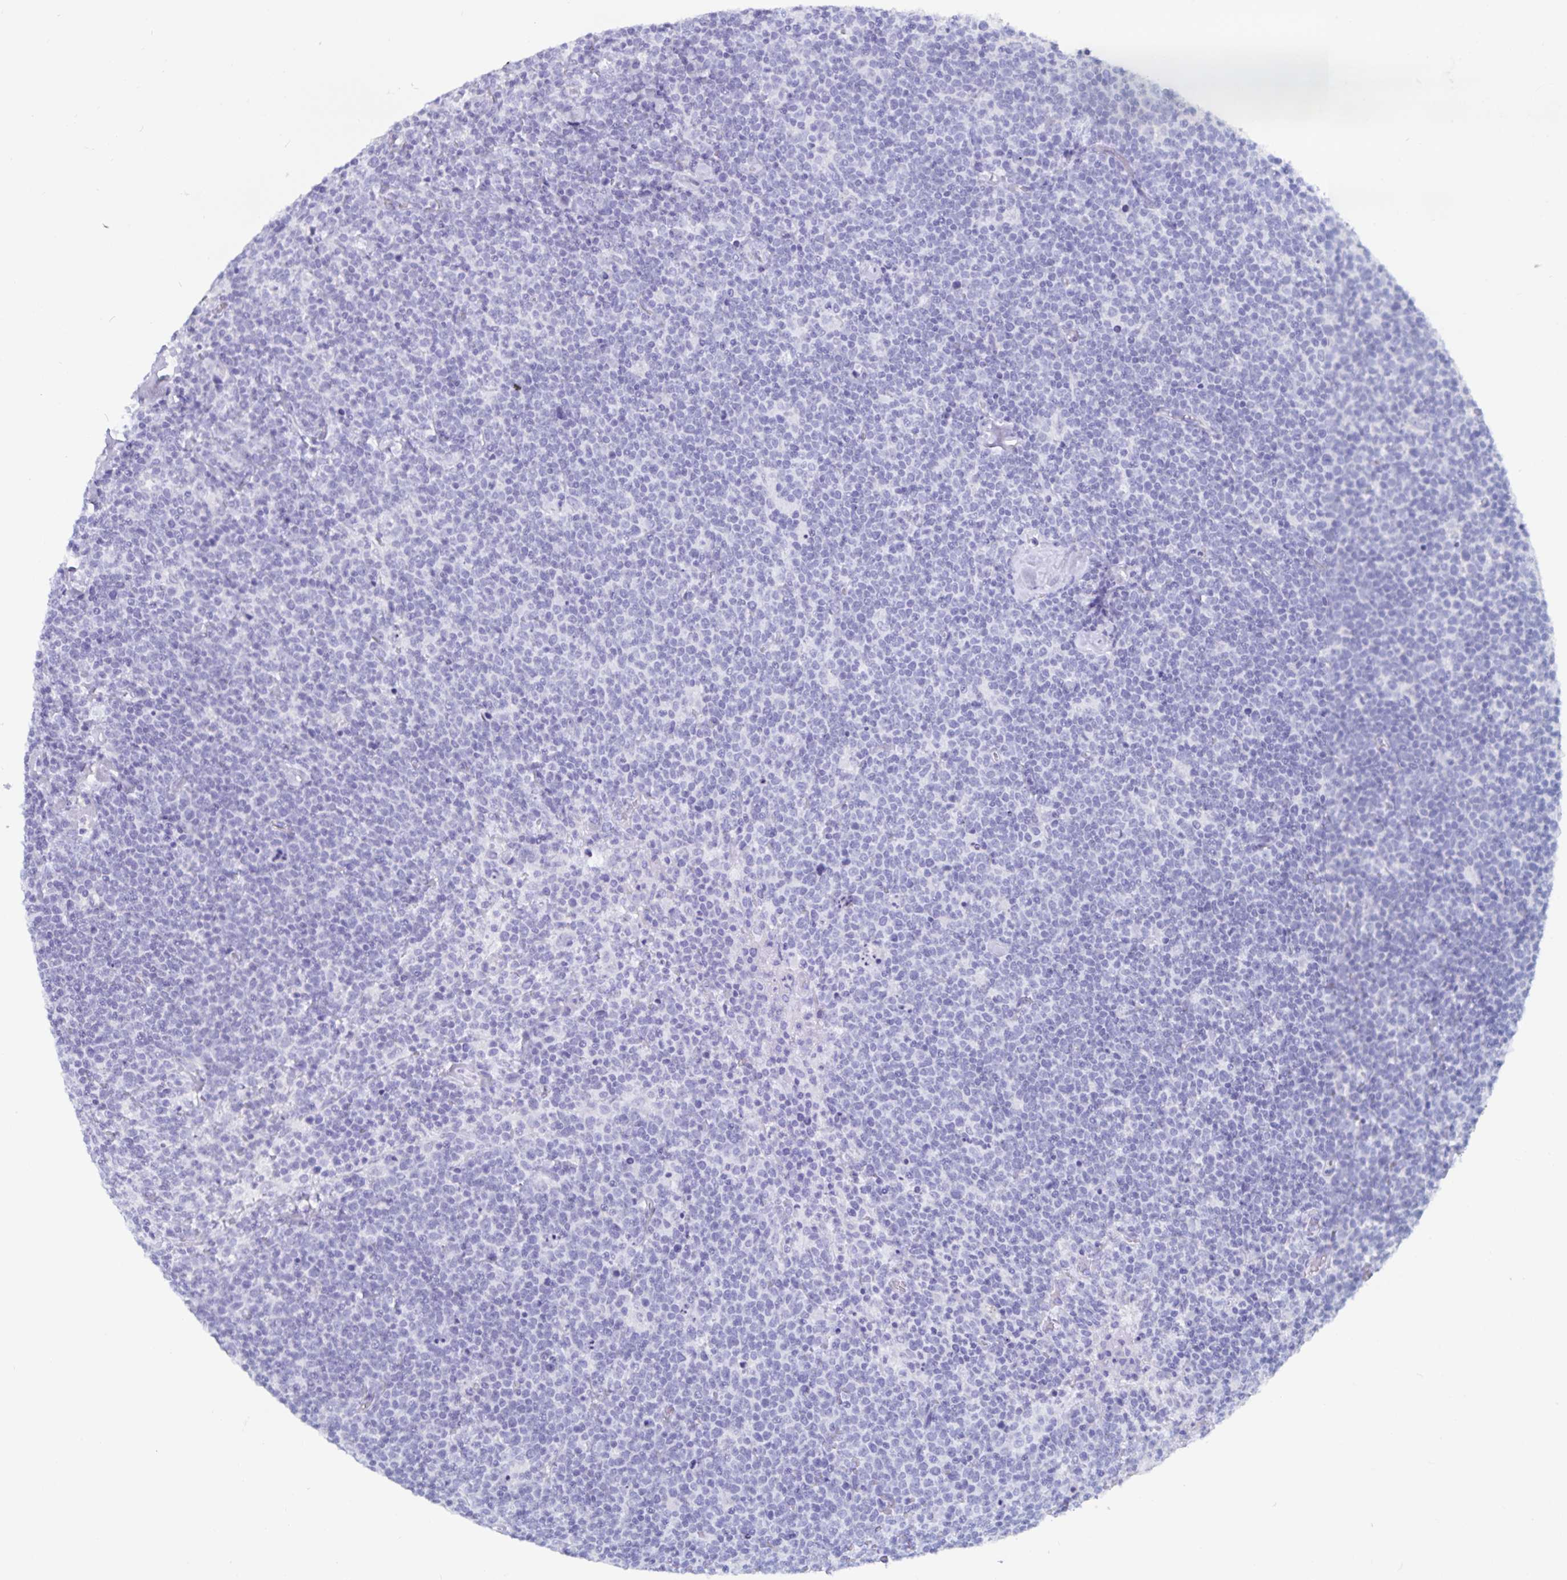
{"staining": {"intensity": "negative", "quantity": "none", "location": "none"}, "tissue": "lymphoma", "cell_type": "Tumor cells", "image_type": "cancer", "snomed": [{"axis": "morphology", "description": "Malignant lymphoma, non-Hodgkin's type, High grade"}, {"axis": "topography", "description": "Lymph node"}], "caption": "This is a histopathology image of immunohistochemistry staining of lymphoma, which shows no staining in tumor cells. Brightfield microscopy of immunohistochemistry stained with DAB (3,3'-diaminobenzidine) (brown) and hematoxylin (blue), captured at high magnification.", "gene": "GPR137", "patient": {"sex": "male", "age": 61}}